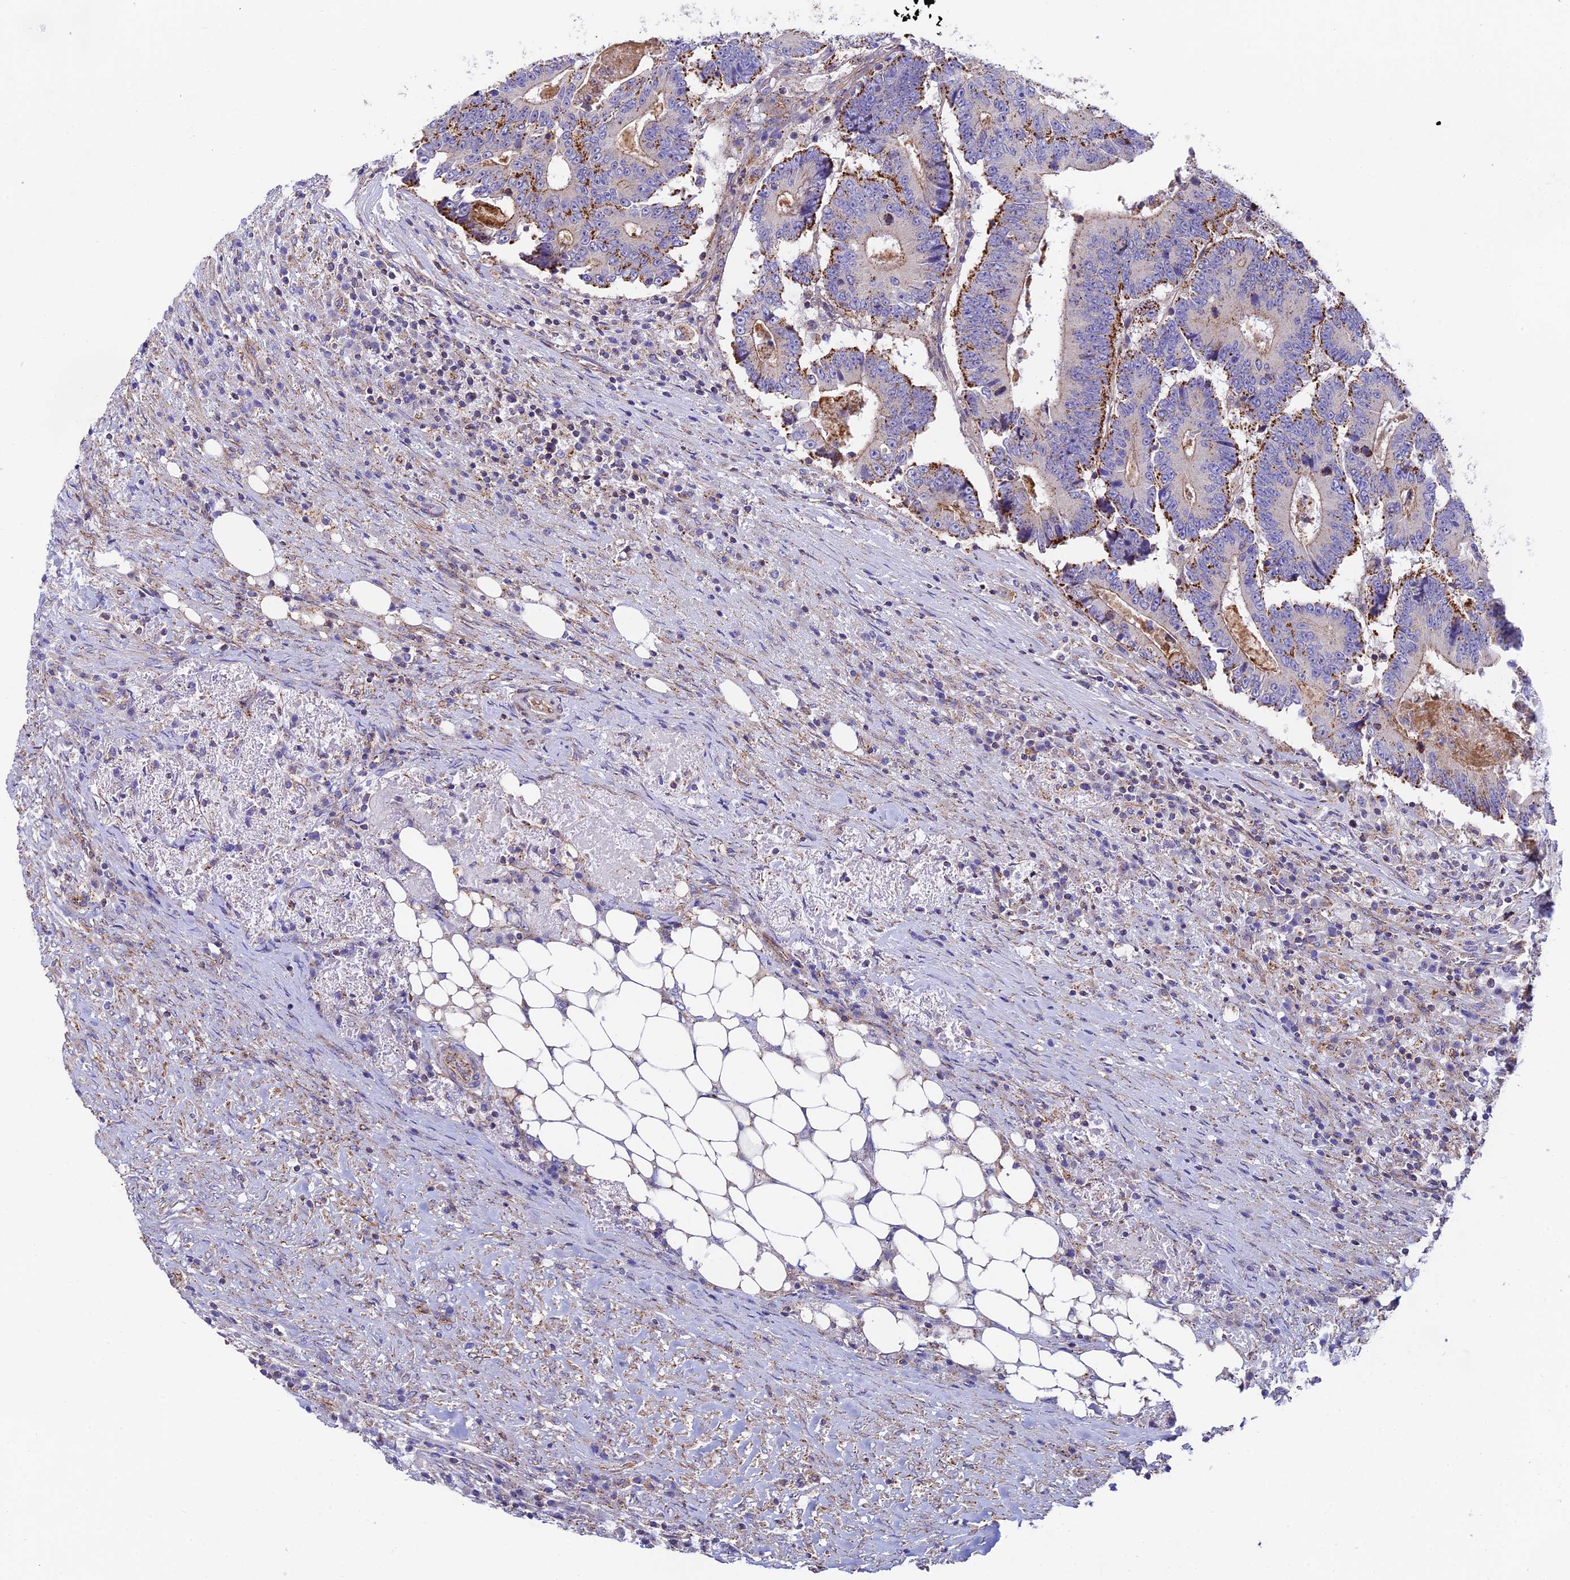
{"staining": {"intensity": "strong", "quantity": "<25%", "location": "cytoplasmic/membranous"}, "tissue": "colorectal cancer", "cell_type": "Tumor cells", "image_type": "cancer", "snomed": [{"axis": "morphology", "description": "Adenocarcinoma, NOS"}, {"axis": "topography", "description": "Colon"}], "caption": "The image shows a brown stain indicating the presence of a protein in the cytoplasmic/membranous of tumor cells in colorectal cancer.", "gene": "QRFP", "patient": {"sex": "male", "age": 83}}